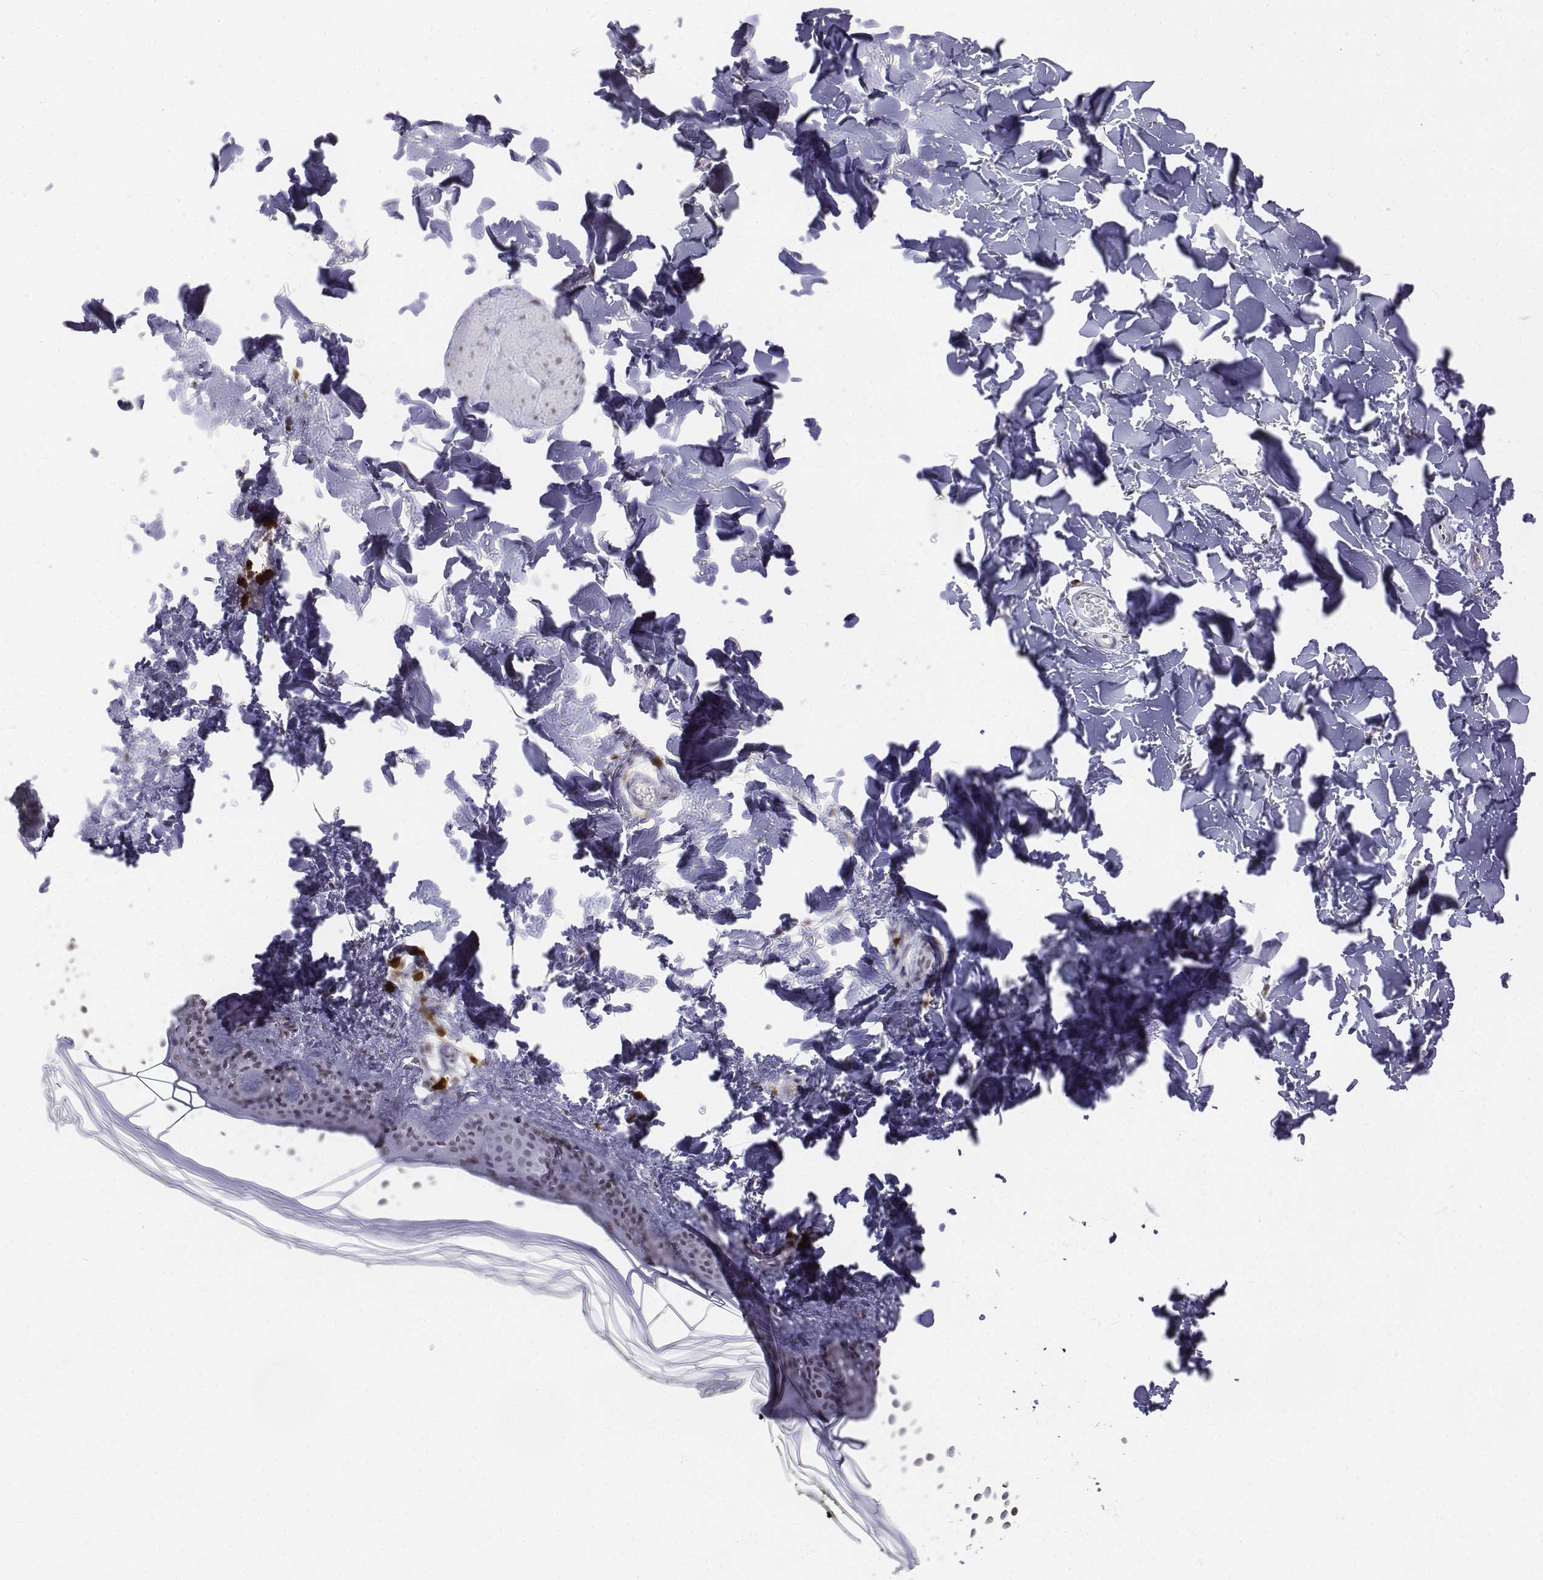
{"staining": {"intensity": "negative", "quantity": "none", "location": "none"}, "tissue": "skin", "cell_type": "Fibroblasts", "image_type": "normal", "snomed": [{"axis": "morphology", "description": "Normal tissue, NOS"}, {"axis": "topography", "description": "Skin"}, {"axis": "topography", "description": "Peripheral nerve tissue"}], "caption": "IHC histopathology image of unremarkable human skin stained for a protein (brown), which shows no expression in fibroblasts.", "gene": "CD3E", "patient": {"sex": "female", "age": 45}}